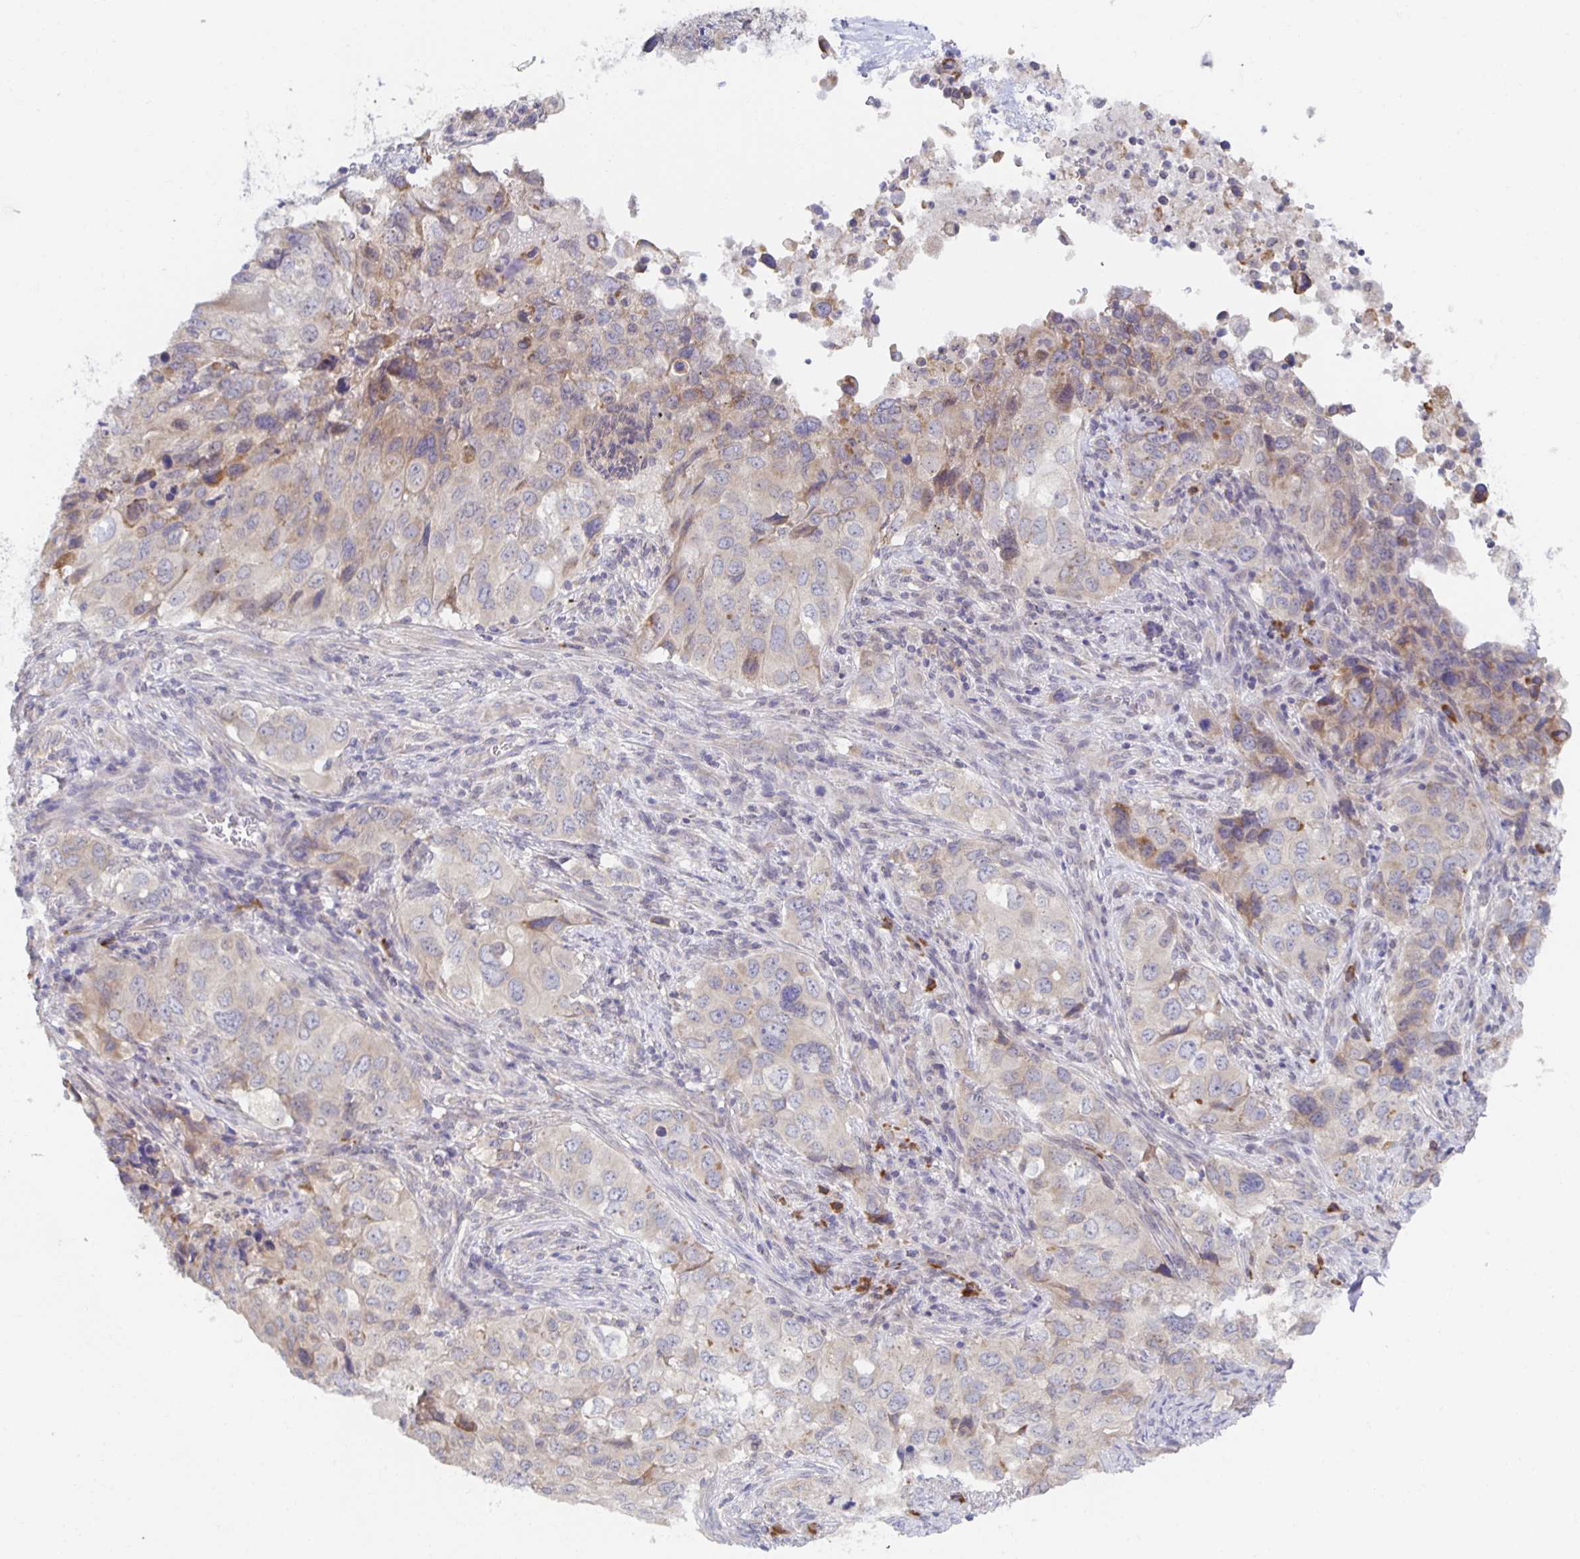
{"staining": {"intensity": "weak", "quantity": "25%-75%", "location": "cytoplasmic/membranous"}, "tissue": "lung cancer", "cell_type": "Tumor cells", "image_type": "cancer", "snomed": [{"axis": "morphology", "description": "Adenocarcinoma, NOS"}, {"axis": "morphology", "description": "Adenocarcinoma, metastatic, NOS"}, {"axis": "topography", "description": "Lymph node"}, {"axis": "topography", "description": "Lung"}], "caption": "Protein positivity by immunohistochemistry exhibits weak cytoplasmic/membranous staining in about 25%-75% of tumor cells in lung metastatic adenocarcinoma. The staining was performed using DAB (3,3'-diaminobenzidine), with brown indicating positive protein expression. Nuclei are stained blue with hematoxylin.", "gene": "BAD", "patient": {"sex": "female", "age": 42}}